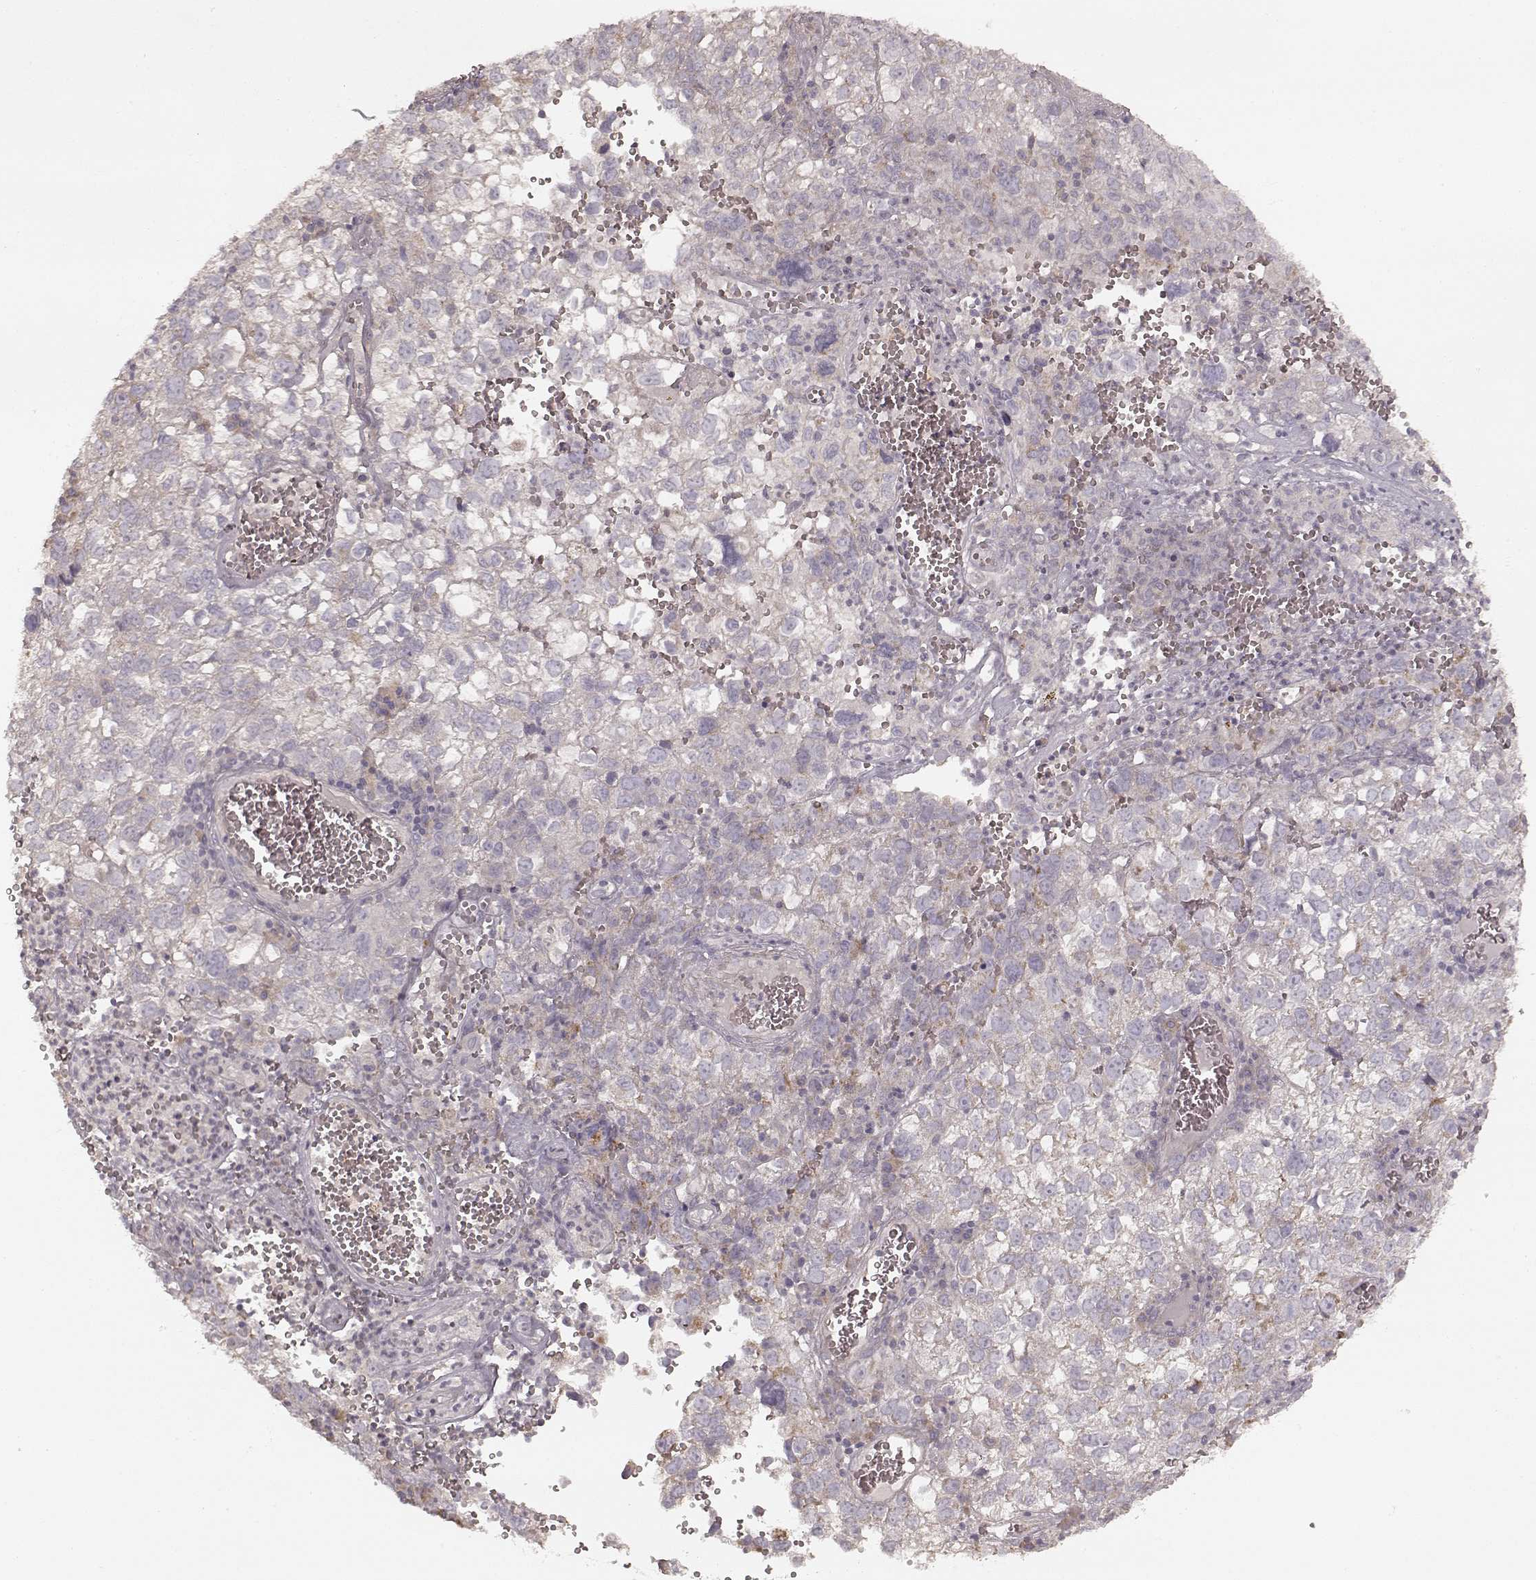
{"staining": {"intensity": "negative", "quantity": "none", "location": "none"}, "tissue": "cervical cancer", "cell_type": "Tumor cells", "image_type": "cancer", "snomed": [{"axis": "morphology", "description": "Squamous cell carcinoma, NOS"}, {"axis": "topography", "description": "Cervix"}], "caption": "Tumor cells are negative for protein expression in human cervical cancer (squamous cell carcinoma).", "gene": "KCNJ9", "patient": {"sex": "female", "age": 55}}